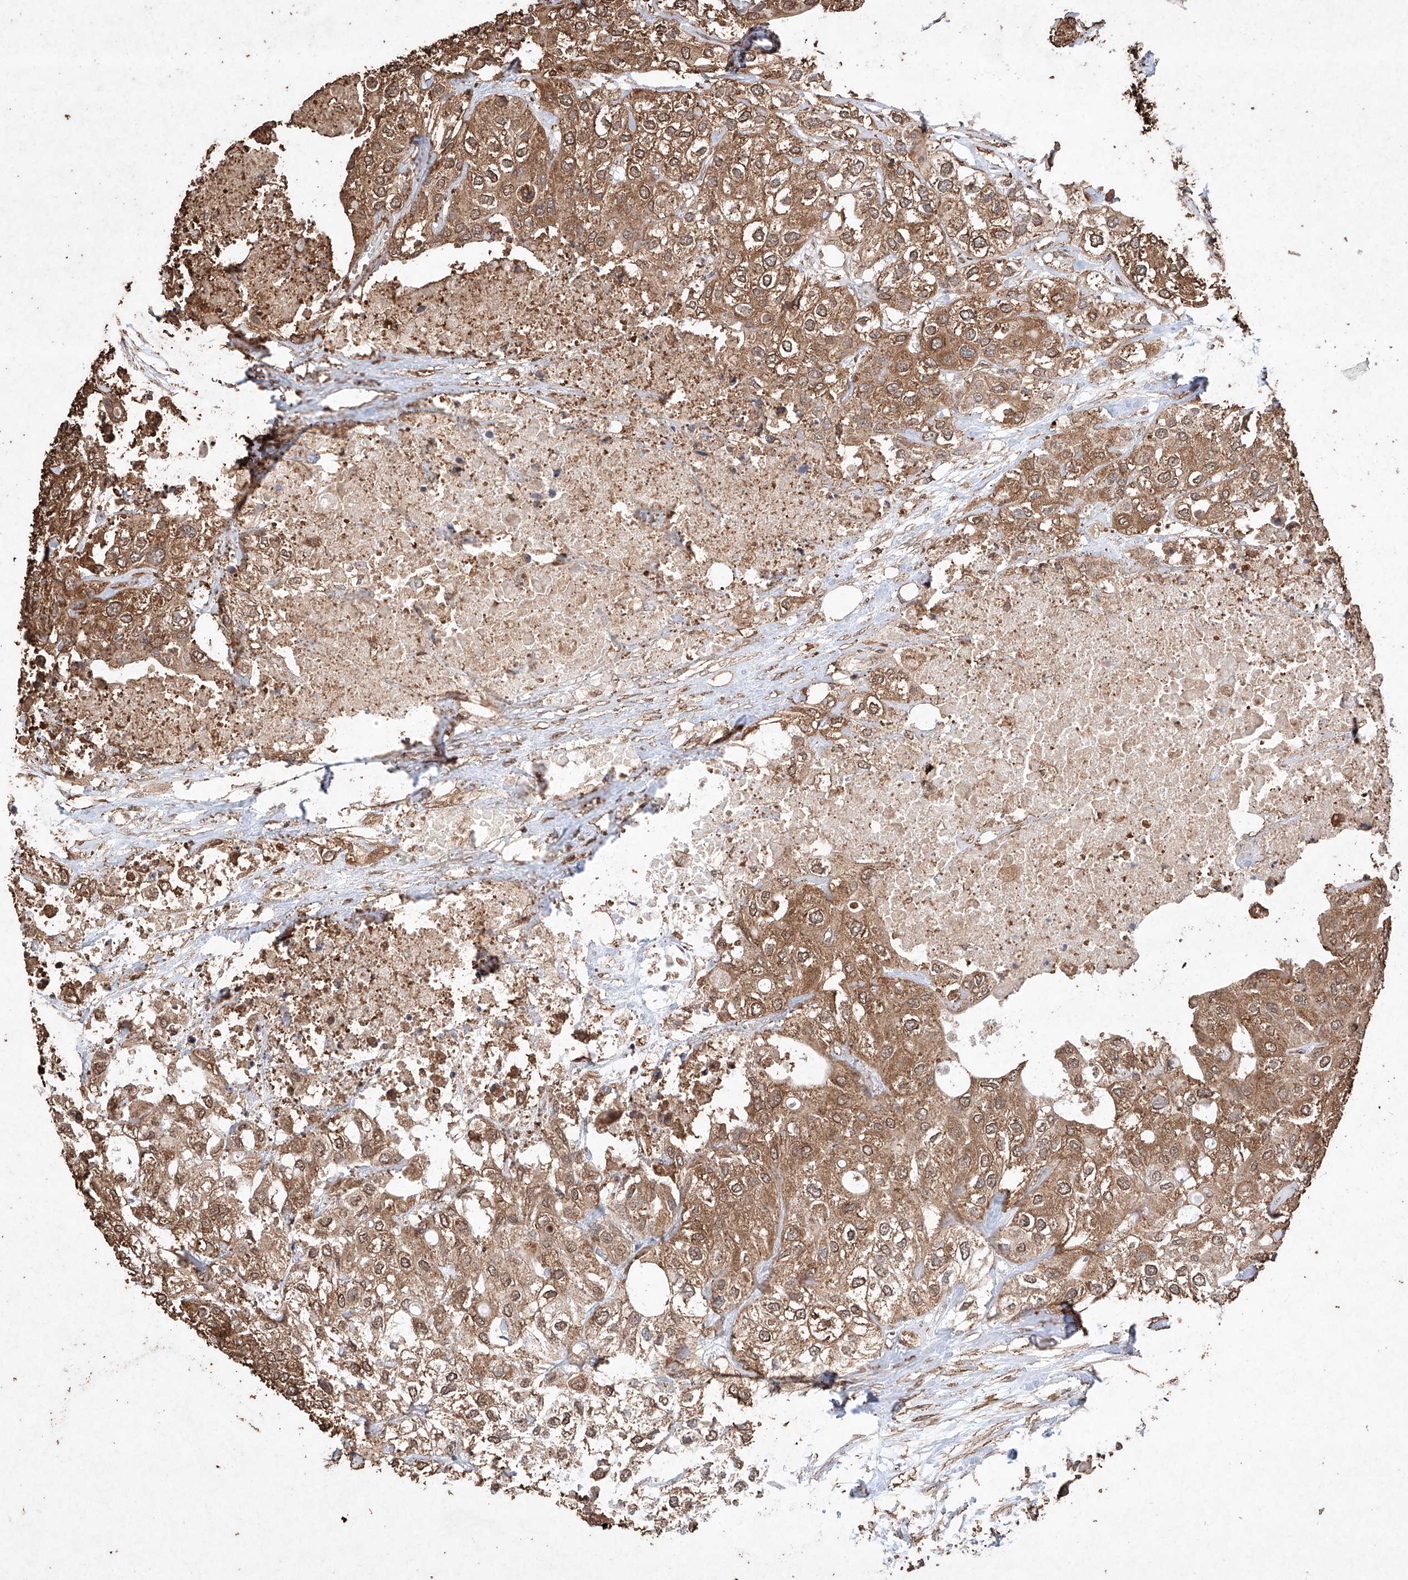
{"staining": {"intensity": "moderate", "quantity": ">75%", "location": "cytoplasmic/membranous"}, "tissue": "urothelial cancer", "cell_type": "Tumor cells", "image_type": "cancer", "snomed": [{"axis": "morphology", "description": "Urothelial carcinoma, High grade"}, {"axis": "topography", "description": "Urinary bladder"}], "caption": "IHC staining of urothelial carcinoma (high-grade), which exhibits medium levels of moderate cytoplasmic/membranous positivity in approximately >75% of tumor cells indicating moderate cytoplasmic/membranous protein positivity. The staining was performed using DAB (3,3'-diaminobenzidine) (brown) for protein detection and nuclei were counterstained in hematoxylin (blue).", "gene": "M6PR", "patient": {"sex": "male", "age": 64}}